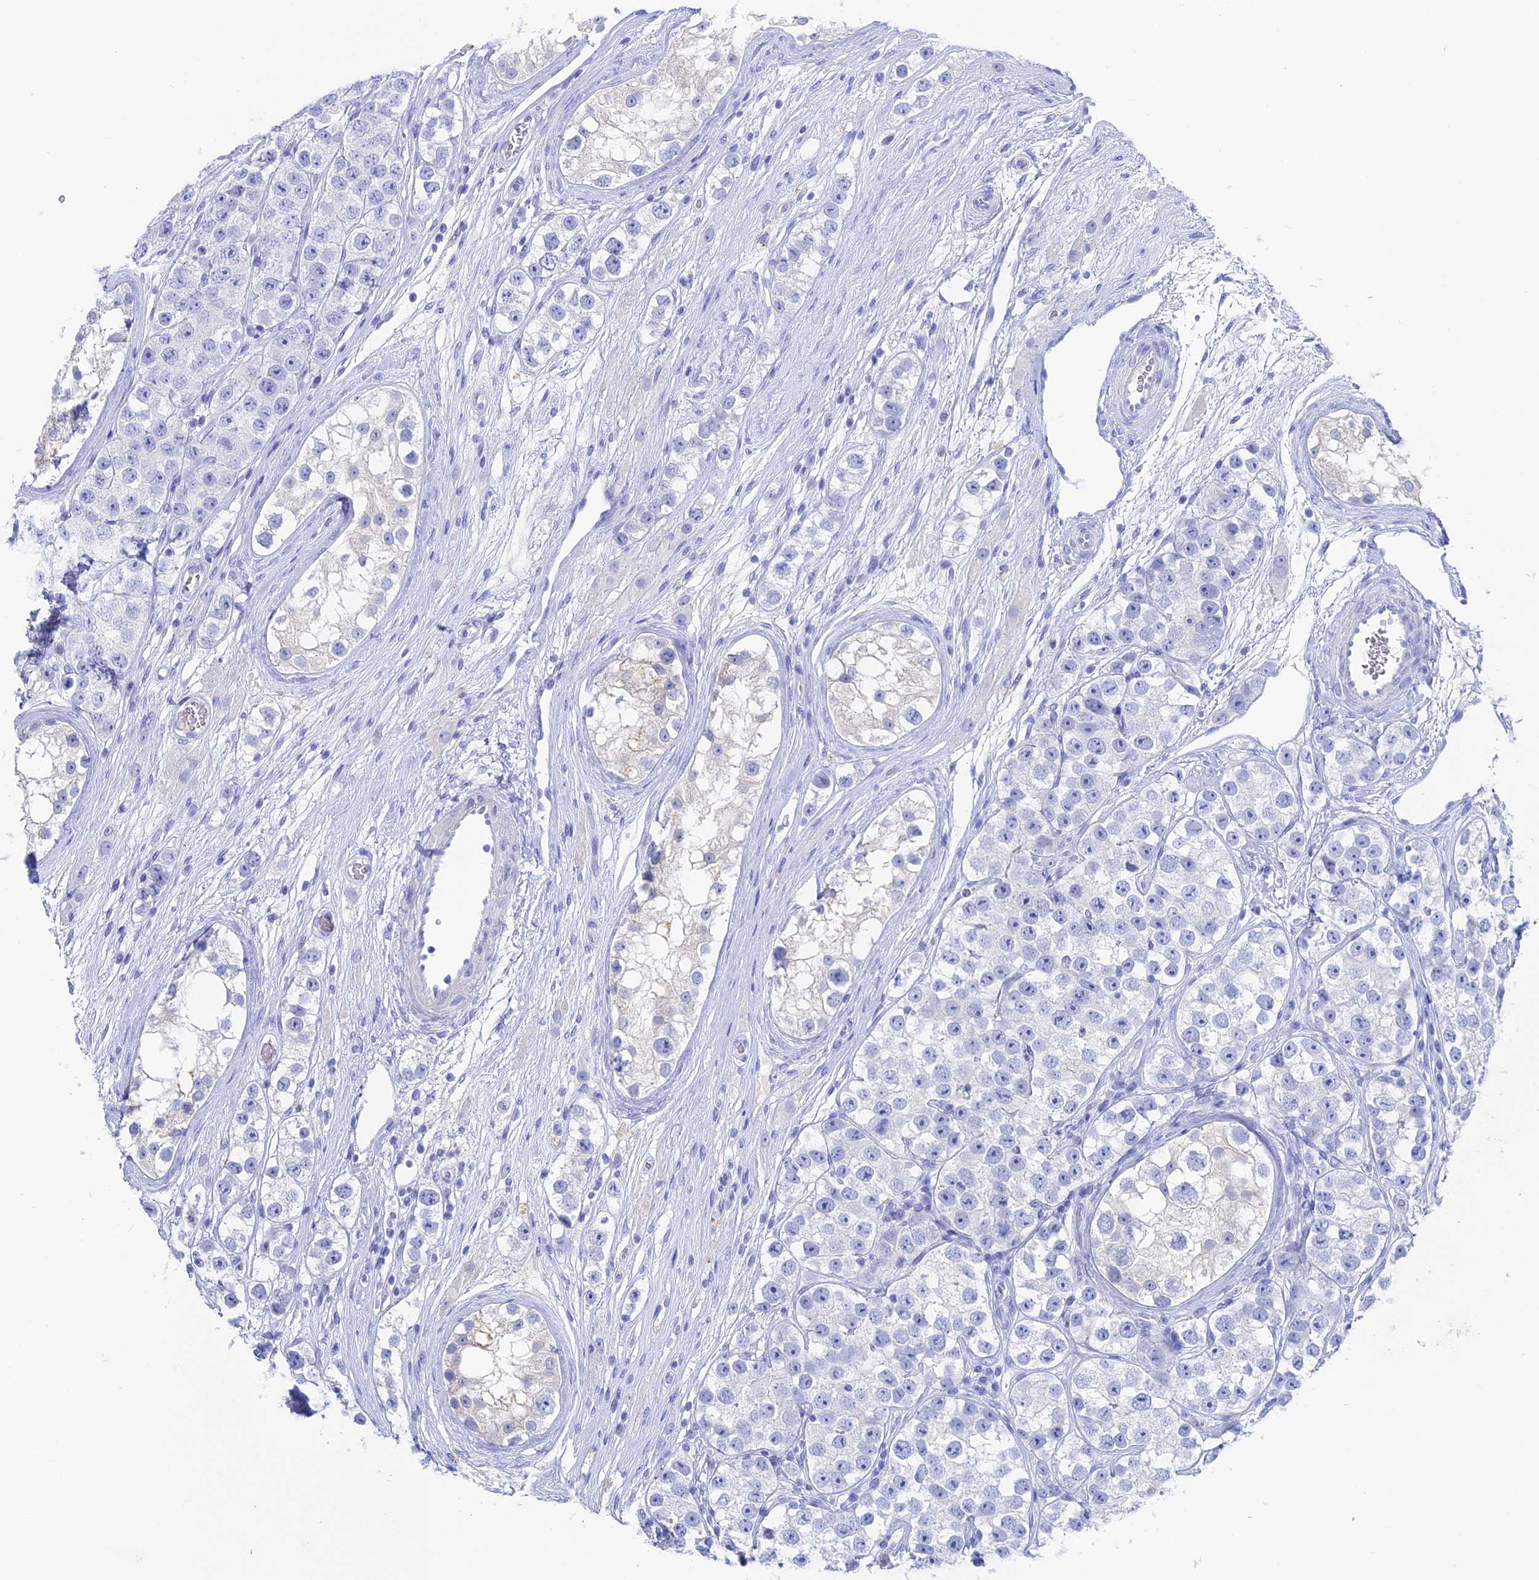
{"staining": {"intensity": "negative", "quantity": "none", "location": "none"}, "tissue": "testis cancer", "cell_type": "Tumor cells", "image_type": "cancer", "snomed": [{"axis": "morphology", "description": "Seminoma, NOS"}, {"axis": "topography", "description": "Testis"}], "caption": "Protein analysis of testis seminoma reveals no significant expression in tumor cells.", "gene": "UNC119", "patient": {"sex": "male", "age": 28}}